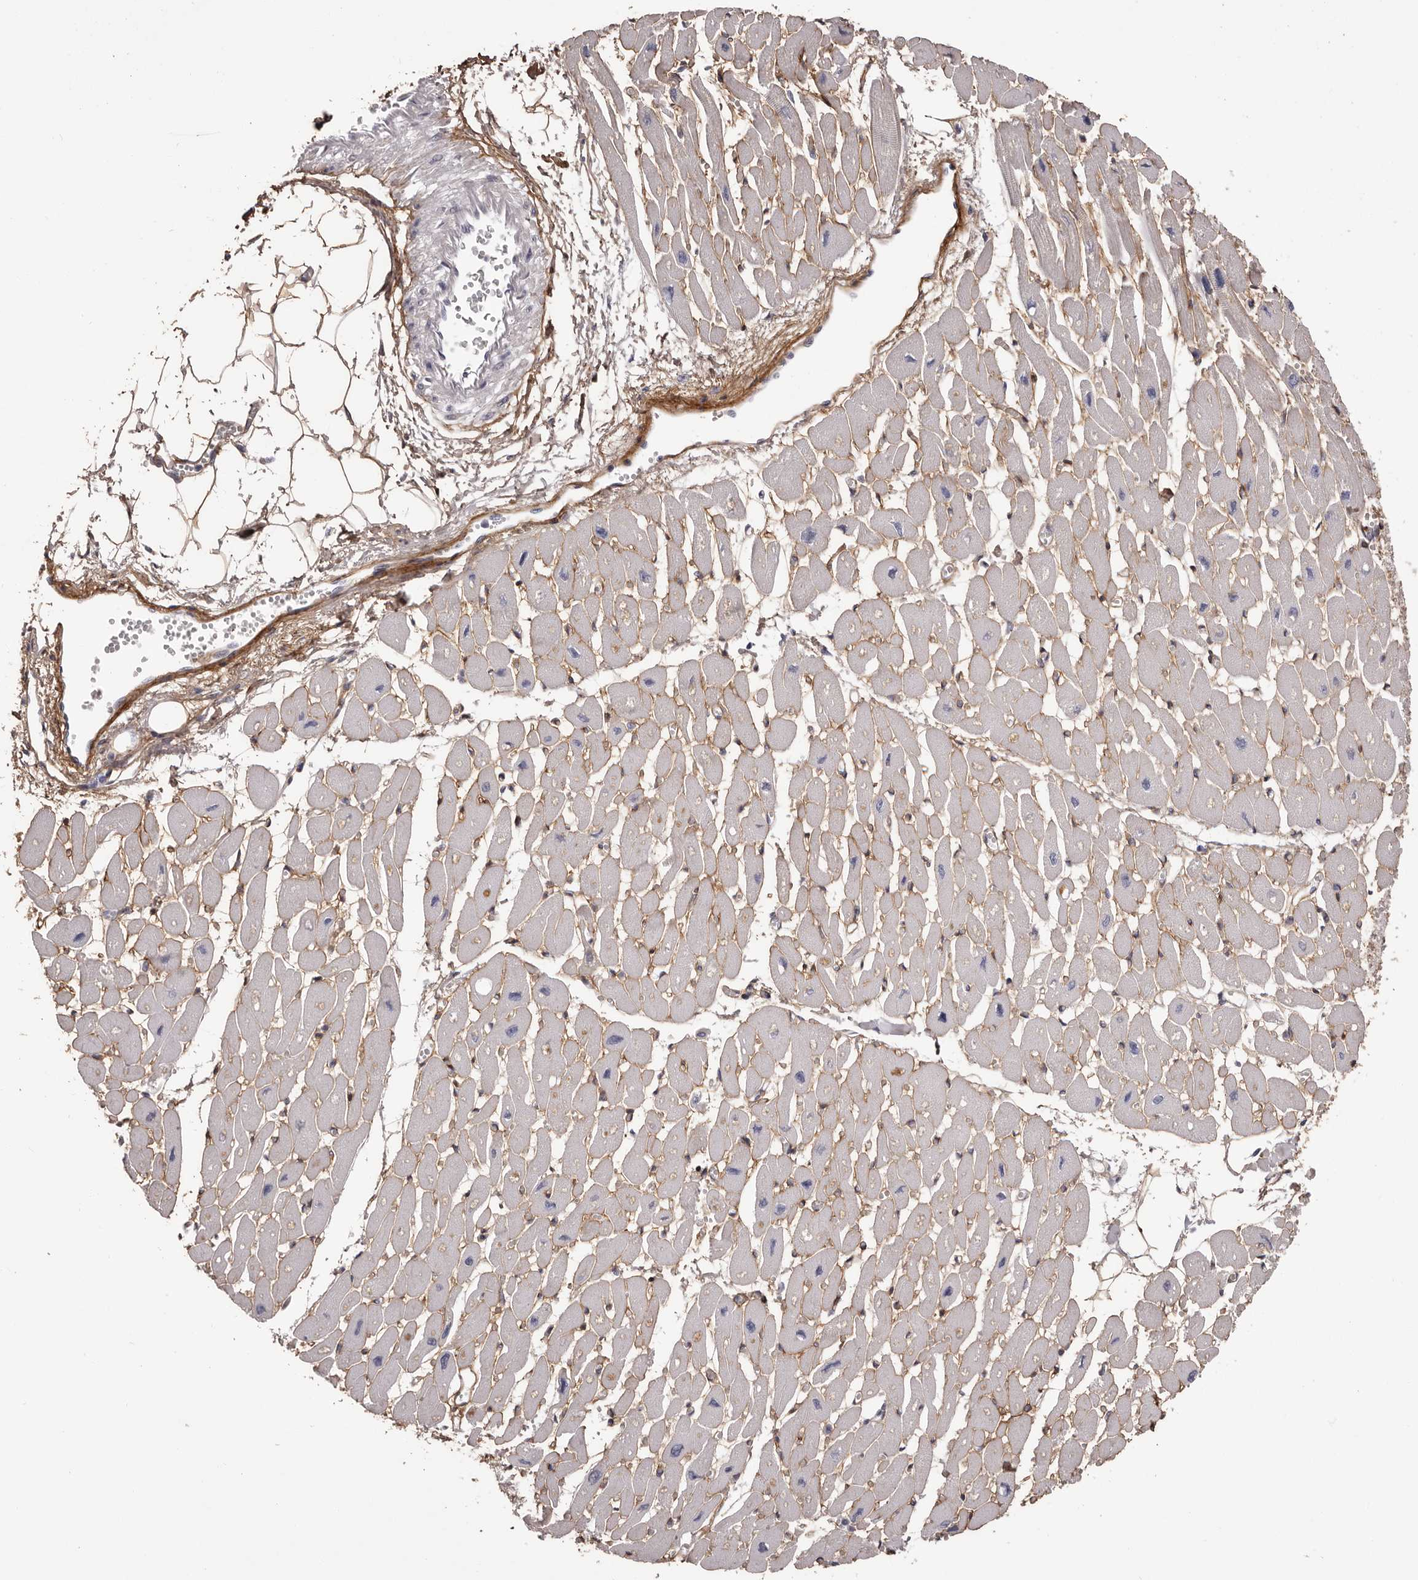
{"staining": {"intensity": "negative", "quantity": "none", "location": "none"}, "tissue": "heart muscle", "cell_type": "Cardiomyocytes", "image_type": "normal", "snomed": [{"axis": "morphology", "description": "Normal tissue, NOS"}, {"axis": "topography", "description": "Heart"}], "caption": "This is a micrograph of IHC staining of normal heart muscle, which shows no expression in cardiomyocytes. Brightfield microscopy of immunohistochemistry stained with DAB (brown) and hematoxylin (blue), captured at high magnification.", "gene": "COL6A1", "patient": {"sex": "female", "age": 54}}